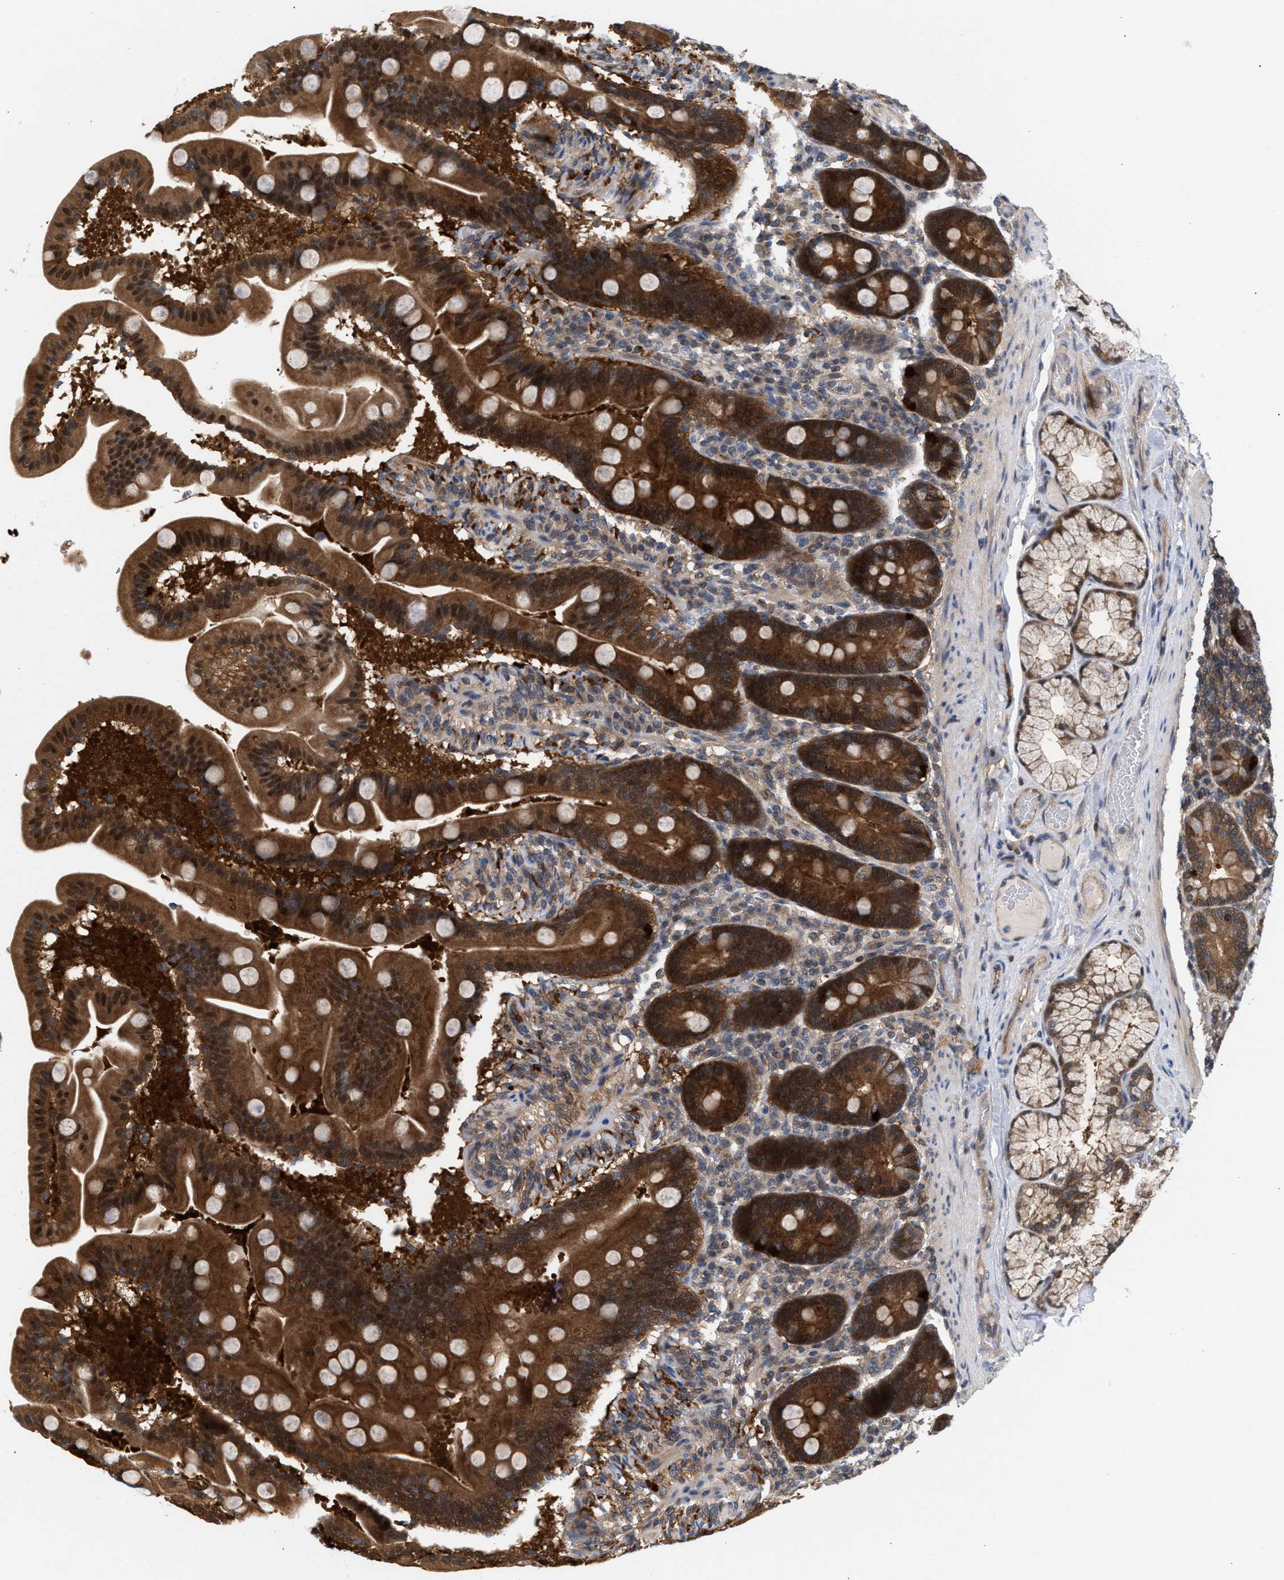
{"staining": {"intensity": "moderate", "quantity": ">75%", "location": "cytoplasmic/membranous,nuclear"}, "tissue": "duodenum", "cell_type": "Glandular cells", "image_type": "normal", "snomed": [{"axis": "morphology", "description": "Normal tissue, NOS"}, {"axis": "topography", "description": "Duodenum"}], "caption": "A high-resolution micrograph shows immunohistochemistry staining of normal duodenum, which exhibits moderate cytoplasmic/membranous,nuclear expression in approximately >75% of glandular cells. (brown staining indicates protein expression, while blue staining denotes nuclei).", "gene": "GLOD4", "patient": {"sex": "male", "age": 54}}